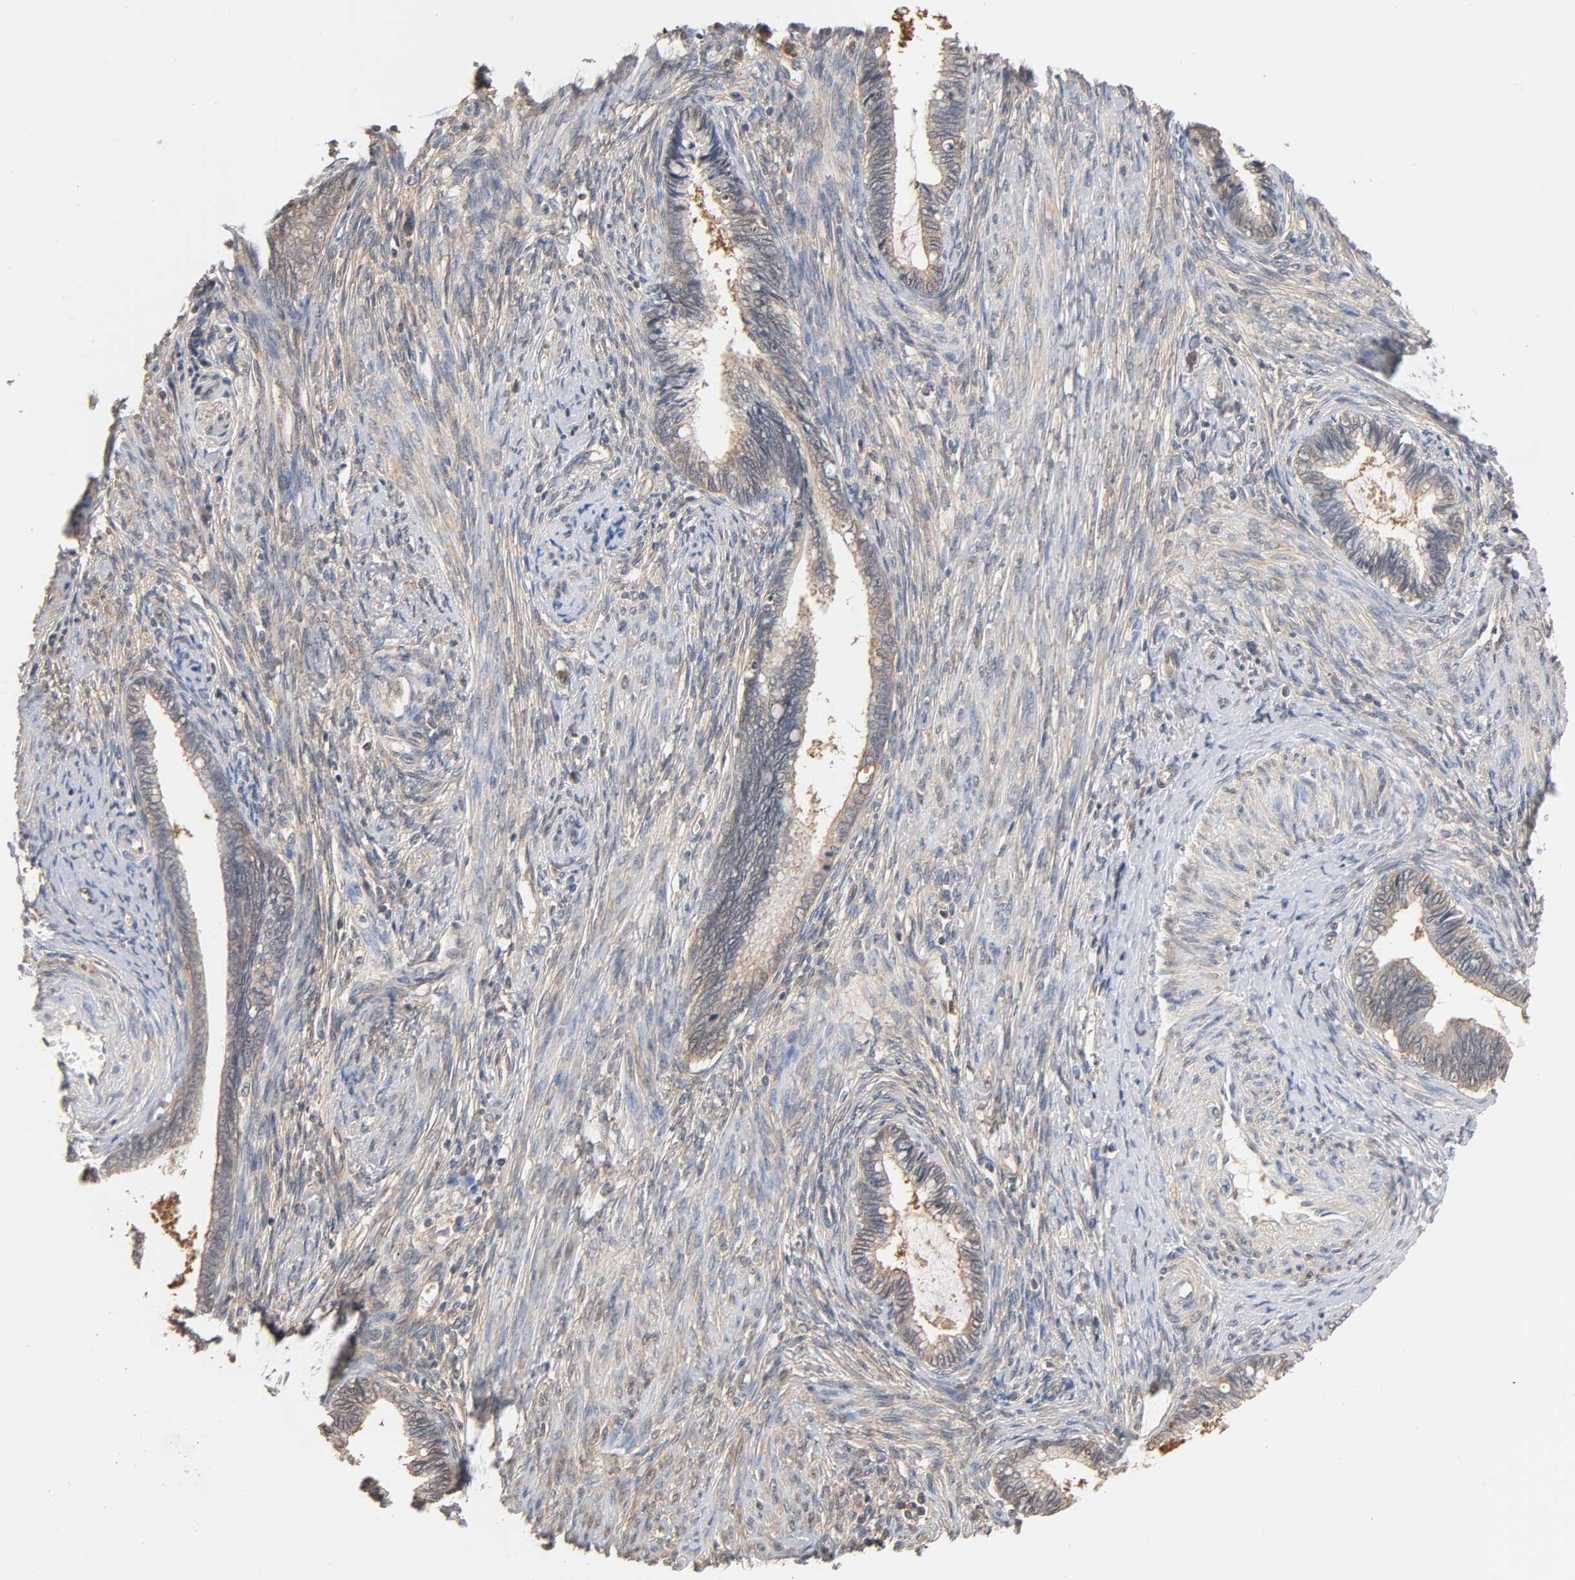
{"staining": {"intensity": "weak", "quantity": "25%-75%", "location": "cytoplasmic/membranous"}, "tissue": "cervical cancer", "cell_type": "Tumor cells", "image_type": "cancer", "snomed": [{"axis": "morphology", "description": "Adenocarcinoma, NOS"}, {"axis": "topography", "description": "Cervix"}], "caption": "Cervical cancer (adenocarcinoma) stained for a protein shows weak cytoplasmic/membranous positivity in tumor cells. Using DAB (3,3'-diaminobenzidine) (brown) and hematoxylin (blue) stains, captured at high magnification using brightfield microscopy.", "gene": "ALDOA", "patient": {"sex": "female", "age": 44}}